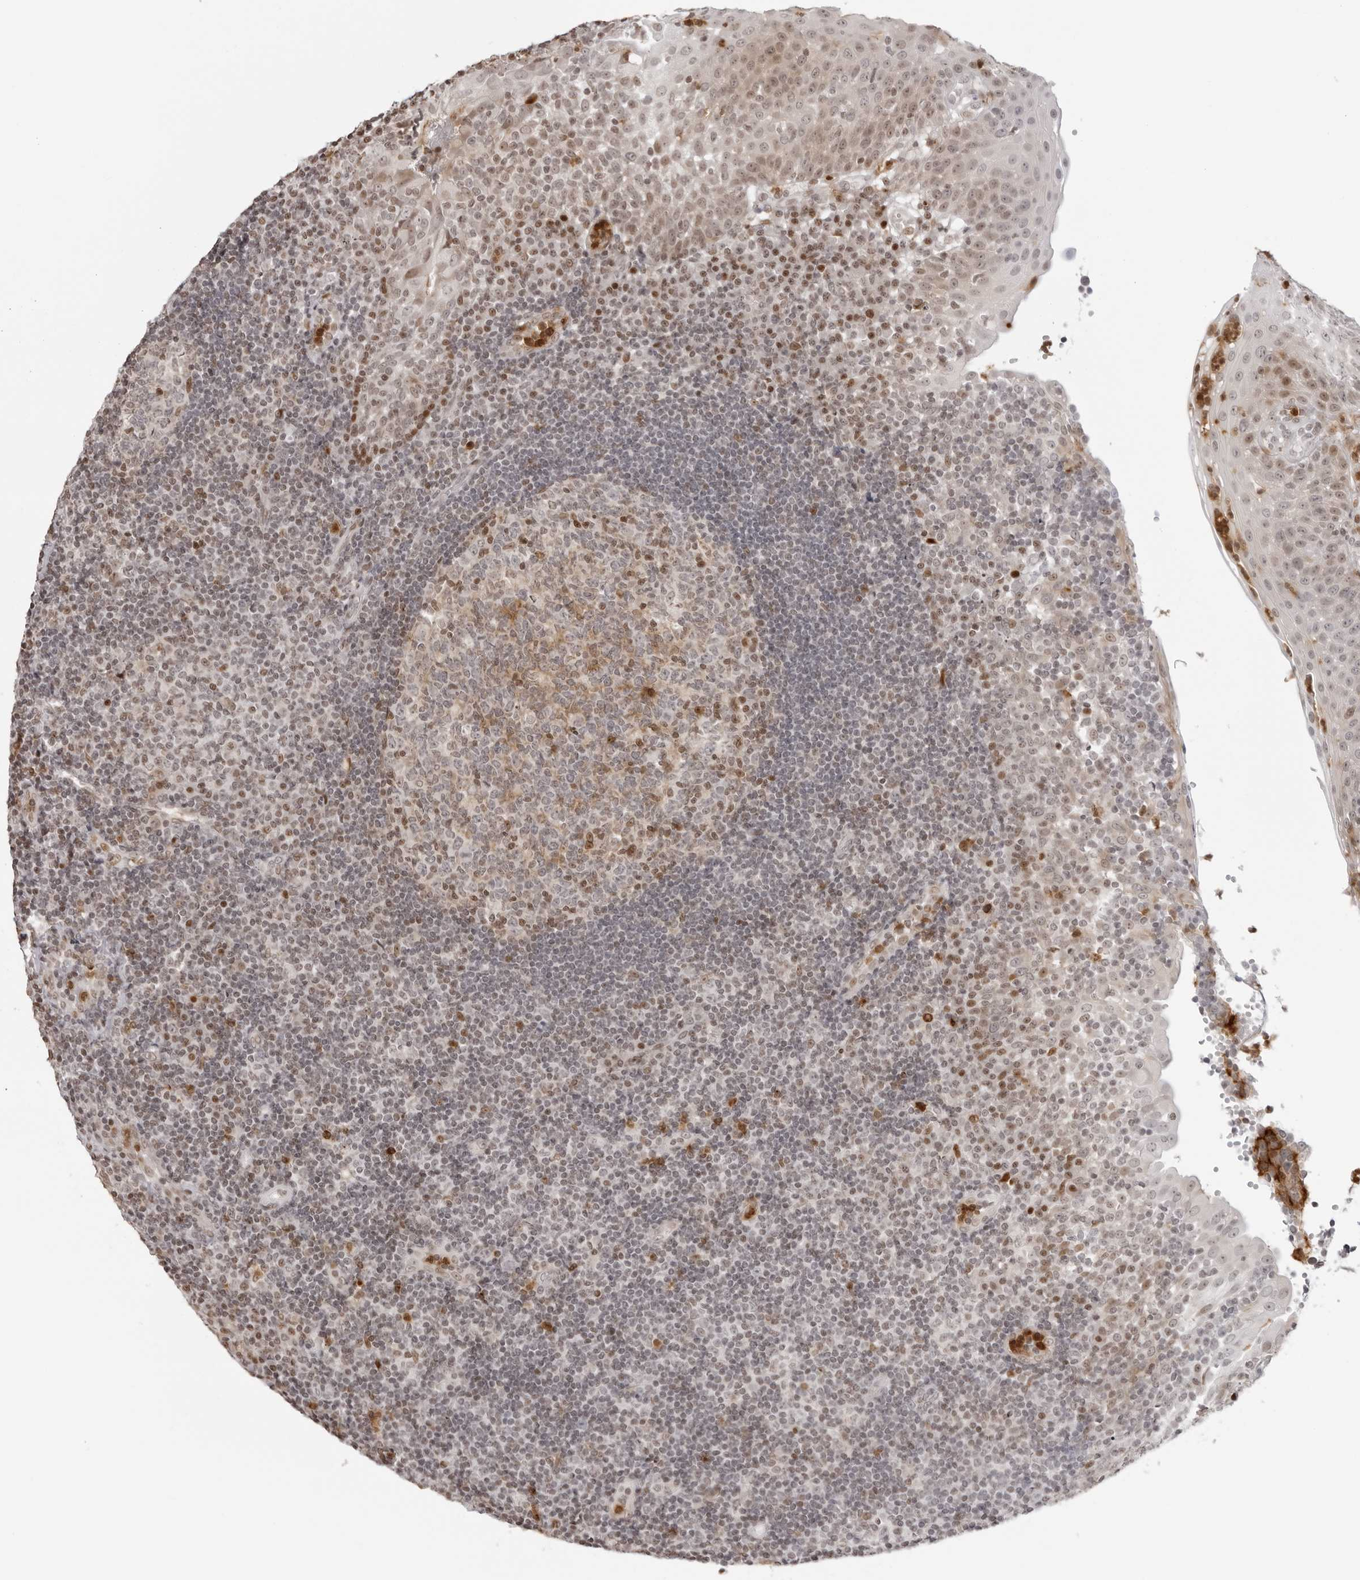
{"staining": {"intensity": "moderate", "quantity": "<25%", "location": "cytoplasmic/membranous,nuclear"}, "tissue": "tonsil", "cell_type": "Germinal center cells", "image_type": "normal", "snomed": [{"axis": "morphology", "description": "Normal tissue, NOS"}, {"axis": "topography", "description": "Tonsil"}], "caption": "Brown immunohistochemical staining in benign tonsil displays moderate cytoplasmic/membranous,nuclear staining in about <25% of germinal center cells.", "gene": "RNF146", "patient": {"sex": "female", "age": 40}}